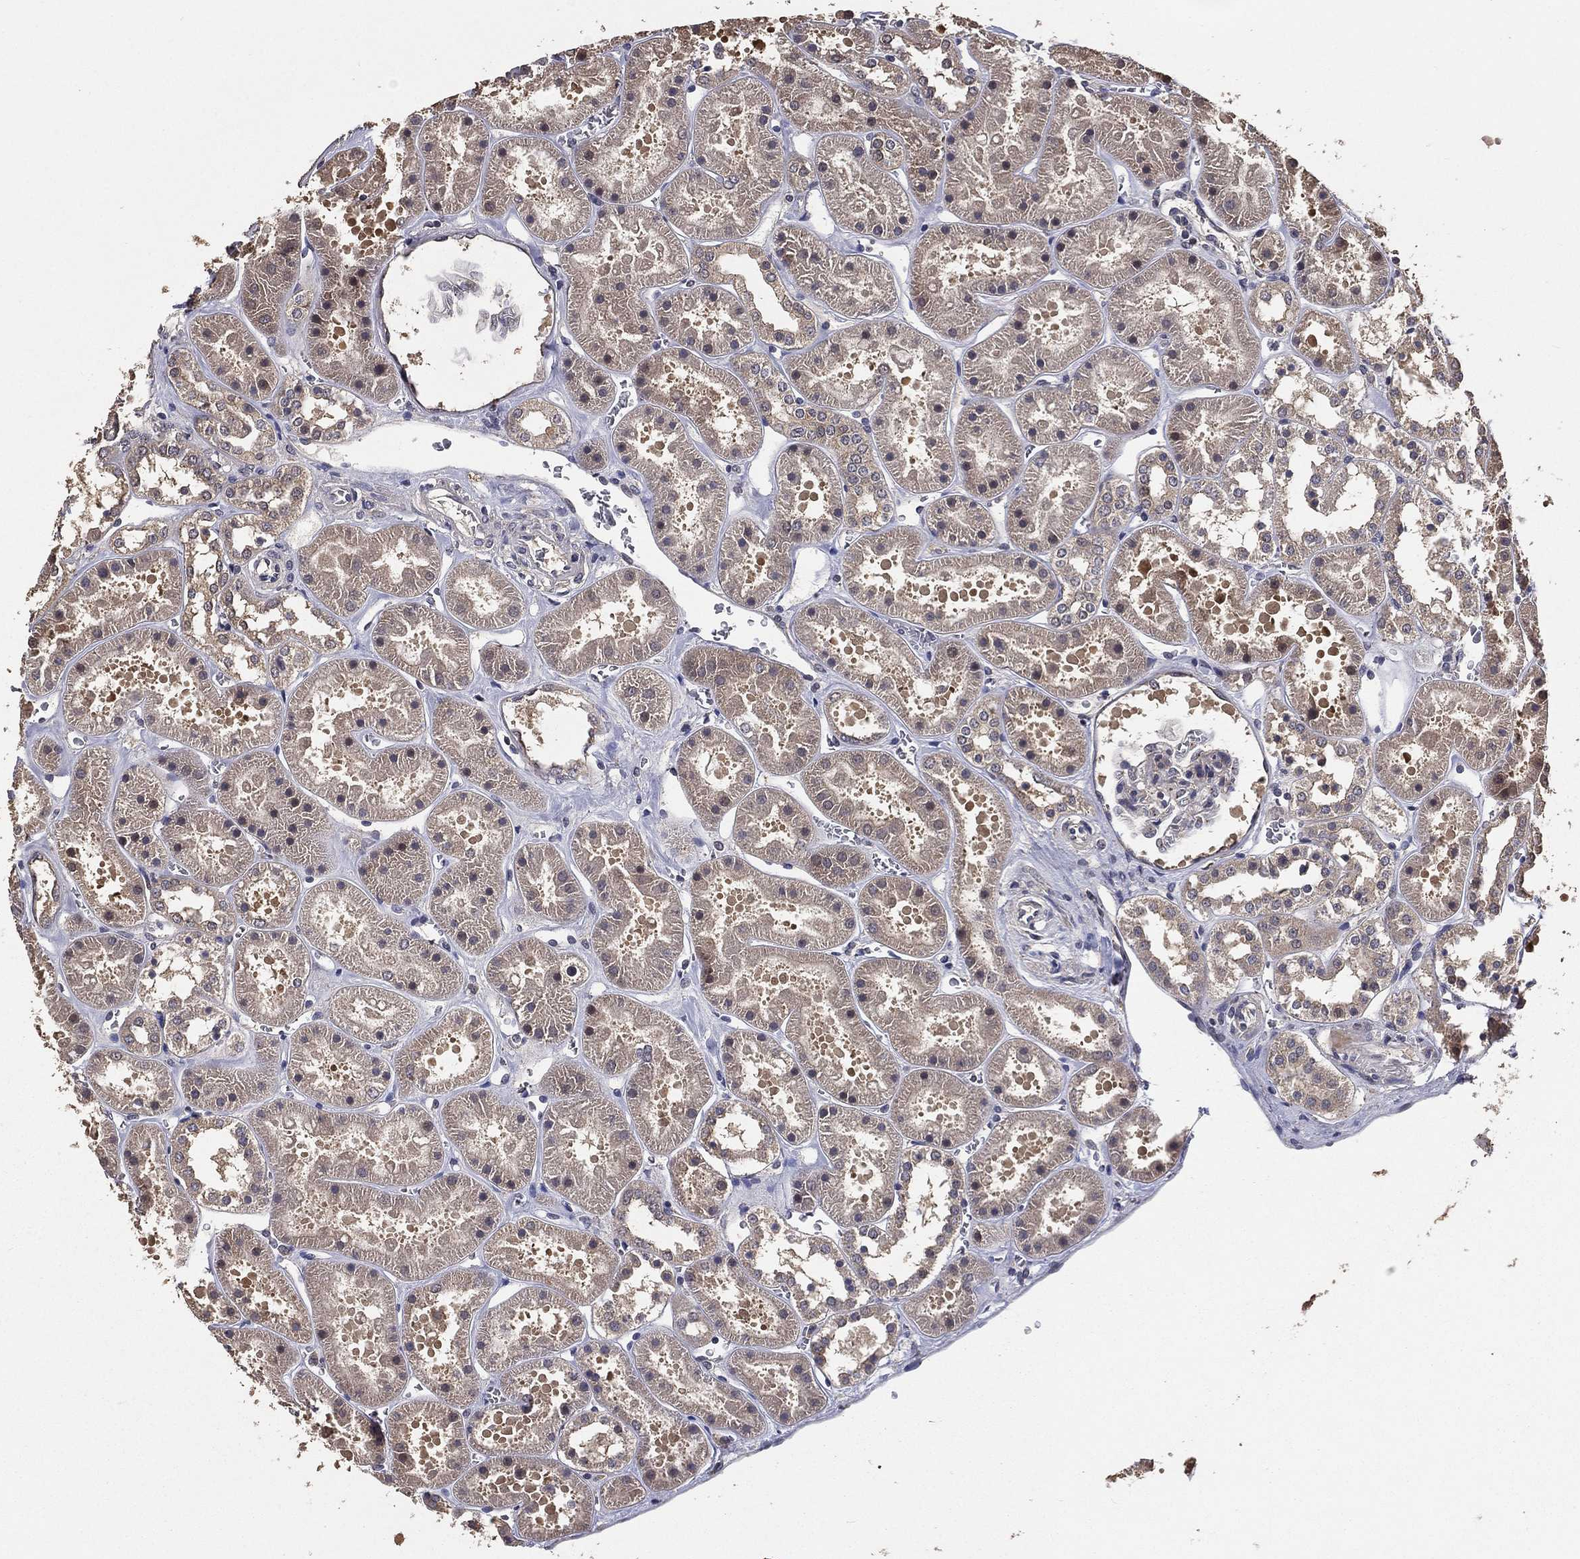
{"staining": {"intensity": "negative", "quantity": "none", "location": "none"}, "tissue": "kidney", "cell_type": "Cells in glomeruli", "image_type": "normal", "snomed": [{"axis": "morphology", "description": "Normal tissue, NOS"}, {"axis": "topography", "description": "Kidney"}], "caption": "The image shows no significant positivity in cells in glomeruli of kidney. (IHC, brightfield microscopy, high magnification).", "gene": "PCNT", "patient": {"sex": "female", "age": 41}}